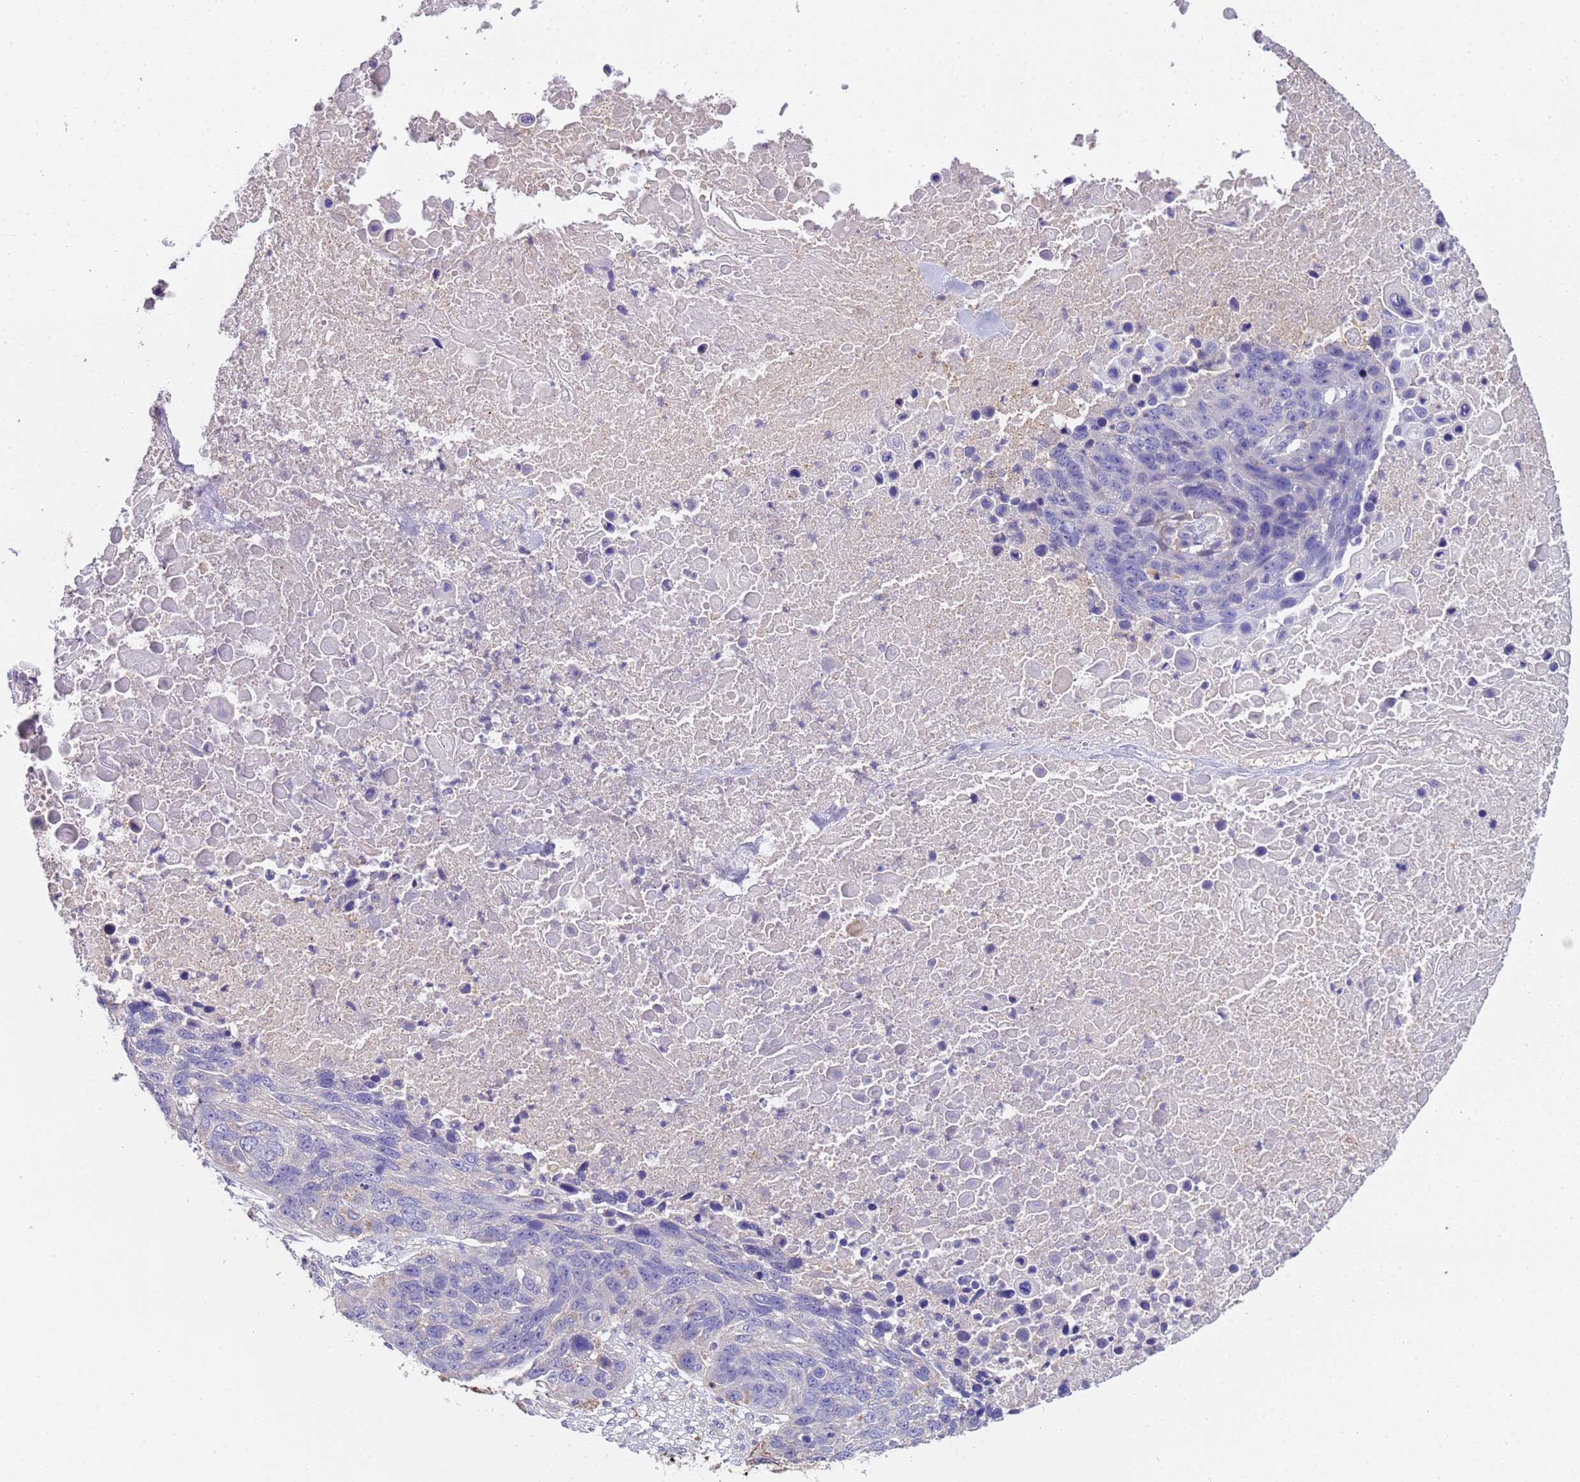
{"staining": {"intensity": "negative", "quantity": "none", "location": "none"}, "tissue": "lung cancer", "cell_type": "Tumor cells", "image_type": "cancer", "snomed": [{"axis": "morphology", "description": "Normal tissue, NOS"}, {"axis": "morphology", "description": "Squamous cell carcinoma, NOS"}, {"axis": "topography", "description": "Lymph node"}, {"axis": "topography", "description": "Lung"}], "caption": "IHC of lung squamous cell carcinoma displays no expression in tumor cells.", "gene": "SLC24A3", "patient": {"sex": "male", "age": 66}}